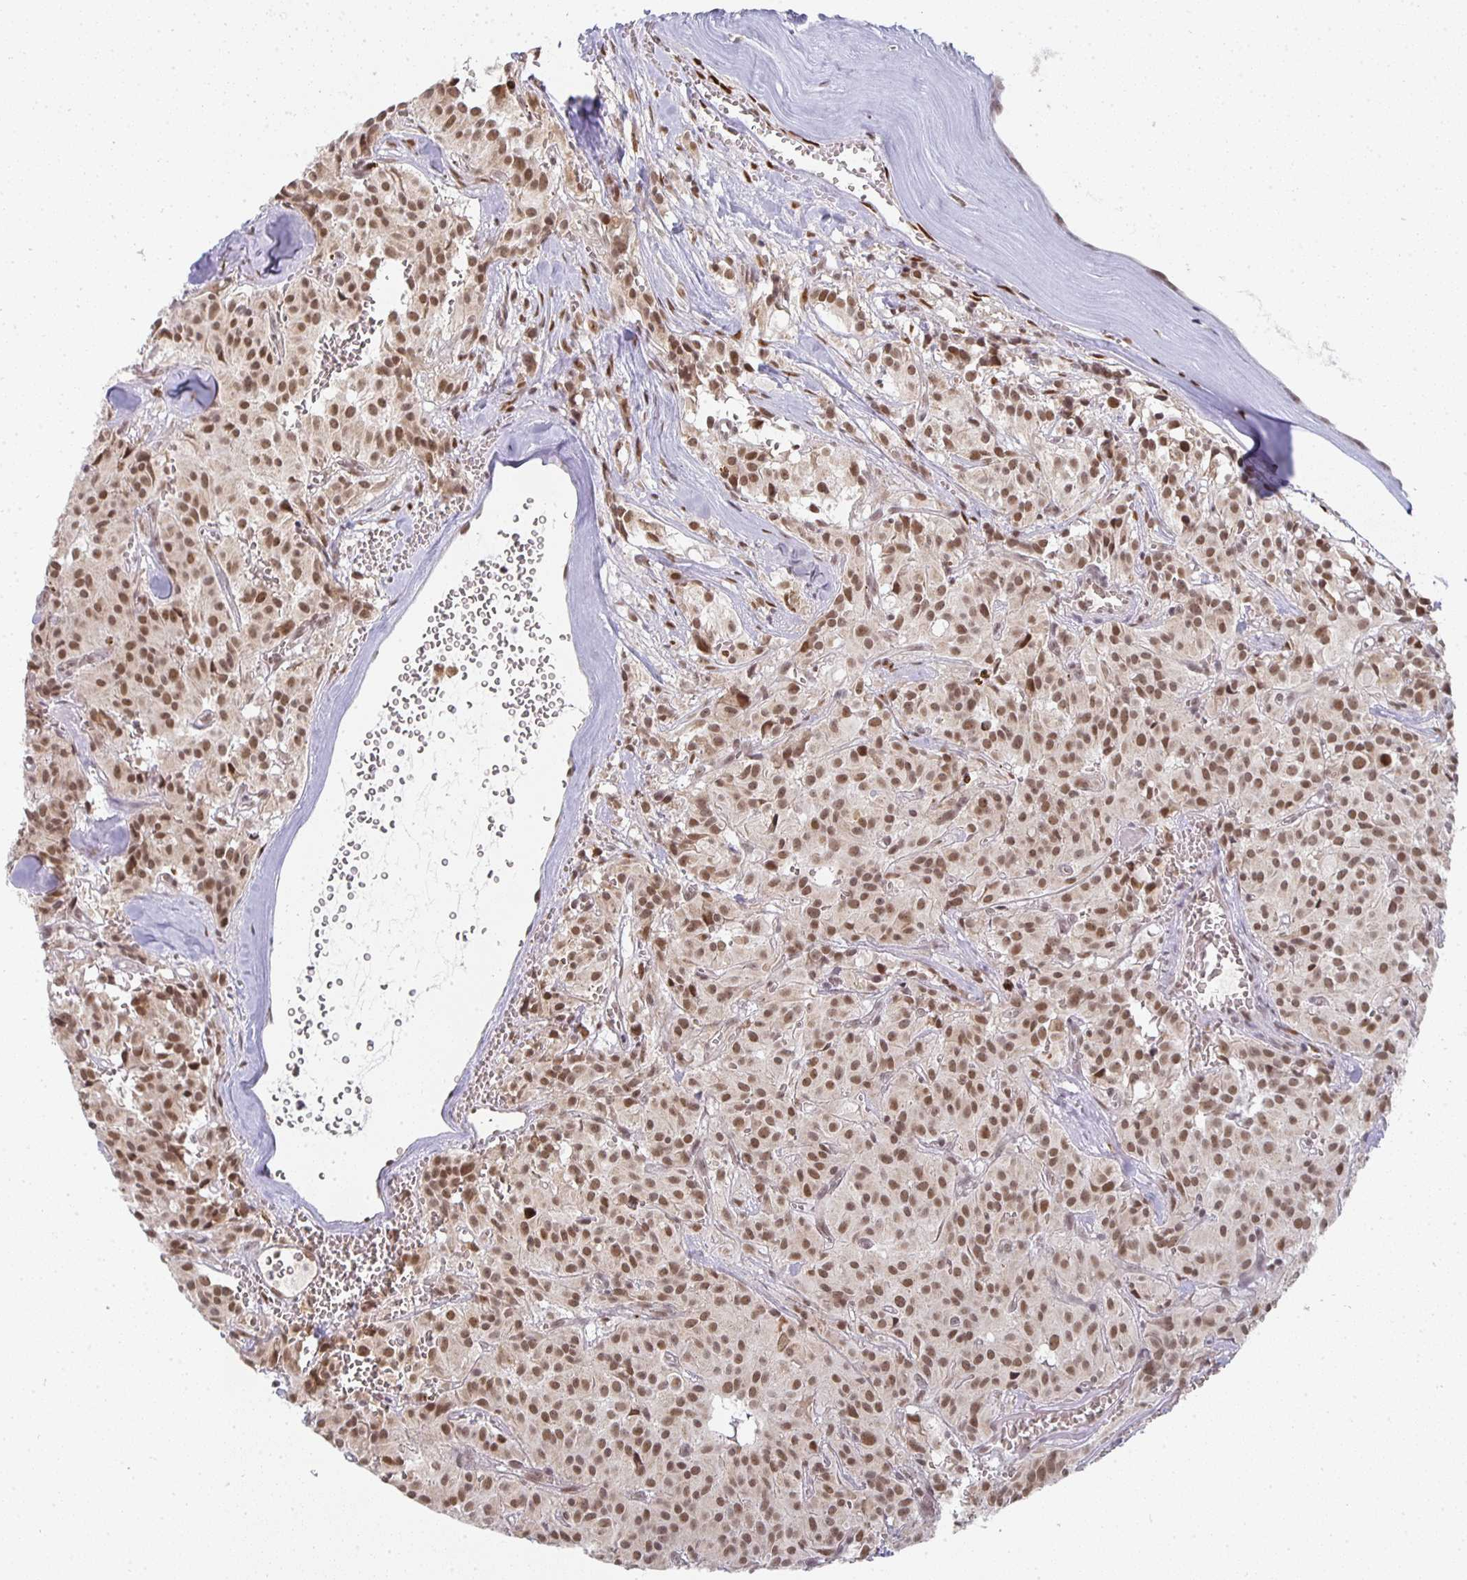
{"staining": {"intensity": "moderate", "quantity": ">75%", "location": "nuclear"}, "tissue": "glioma", "cell_type": "Tumor cells", "image_type": "cancer", "snomed": [{"axis": "morphology", "description": "Glioma, malignant, Low grade"}, {"axis": "topography", "description": "Brain"}], "caption": "Human glioma stained for a protein (brown) demonstrates moderate nuclear positive expression in approximately >75% of tumor cells.", "gene": "SMARCA2", "patient": {"sex": "male", "age": 42}}